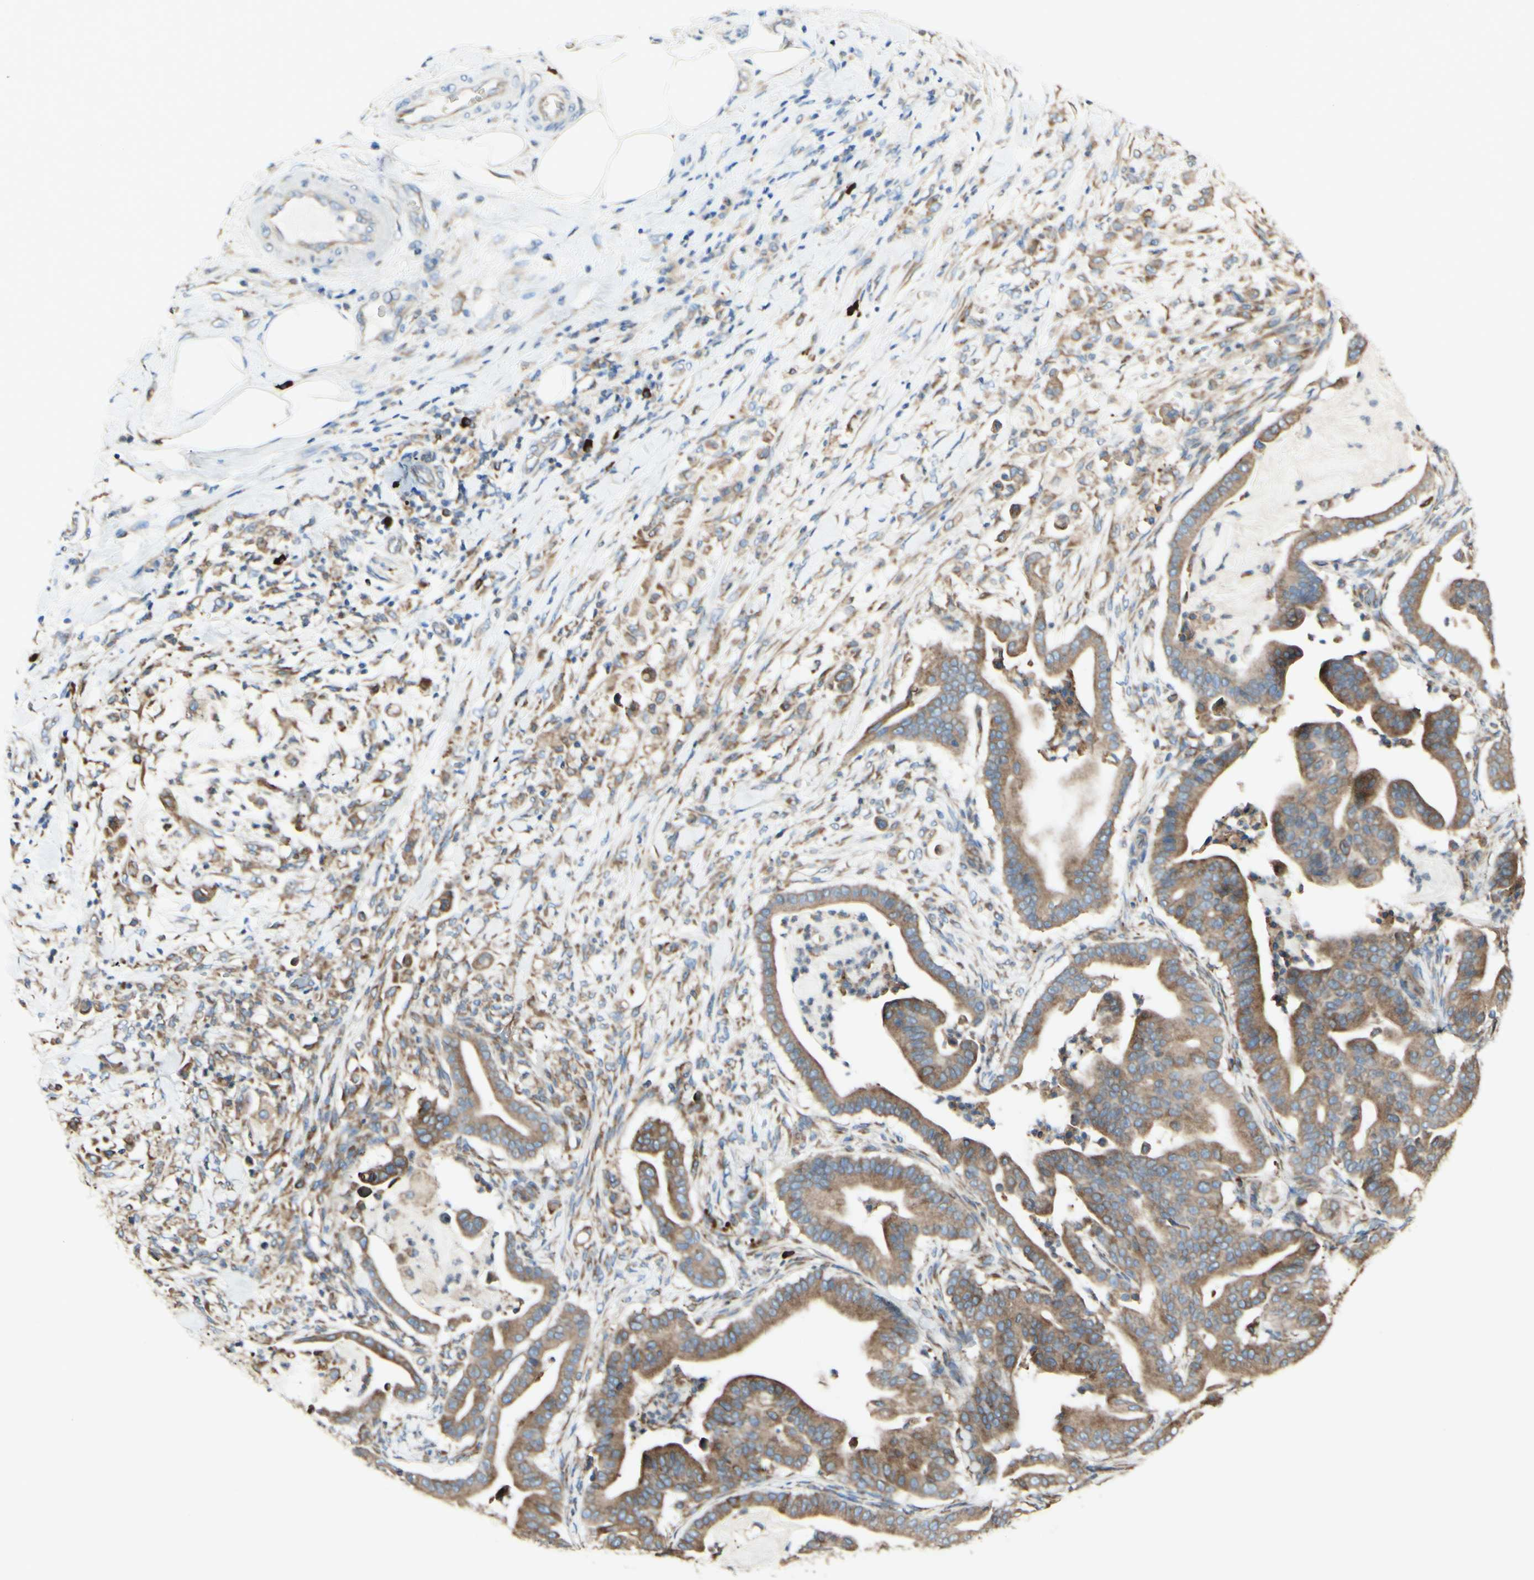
{"staining": {"intensity": "moderate", "quantity": ">75%", "location": "cytoplasmic/membranous"}, "tissue": "pancreatic cancer", "cell_type": "Tumor cells", "image_type": "cancer", "snomed": [{"axis": "morphology", "description": "Adenocarcinoma, NOS"}, {"axis": "topography", "description": "Pancreas"}], "caption": "DAB immunohistochemical staining of pancreatic adenocarcinoma shows moderate cytoplasmic/membranous protein positivity in approximately >75% of tumor cells.", "gene": "DNAJB11", "patient": {"sex": "male", "age": 63}}